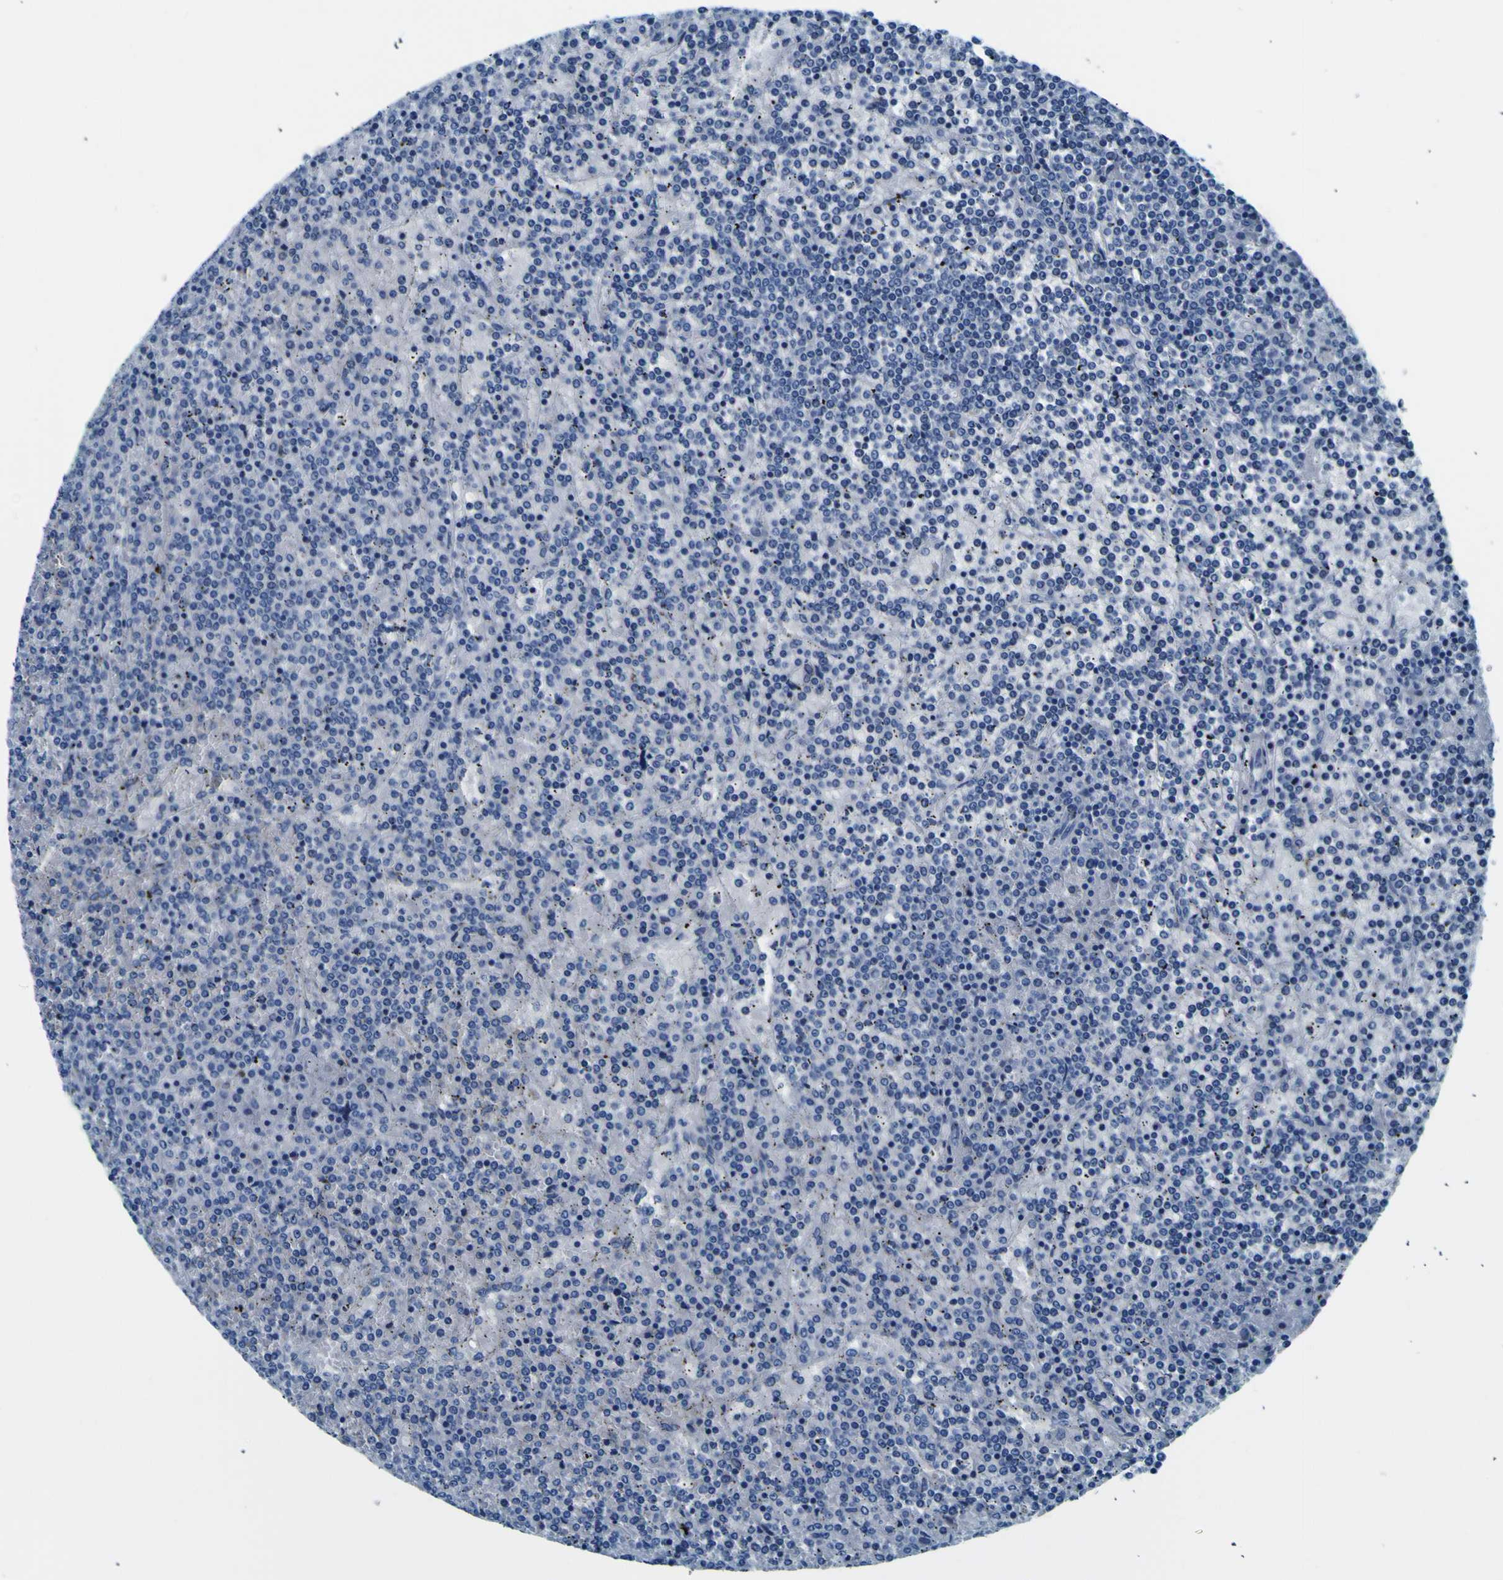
{"staining": {"intensity": "negative", "quantity": "none", "location": "none"}, "tissue": "lymphoma", "cell_type": "Tumor cells", "image_type": "cancer", "snomed": [{"axis": "morphology", "description": "Malignant lymphoma, non-Hodgkin's type, Low grade"}, {"axis": "topography", "description": "Spleen"}], "caption": "Immunohistochemistry histopathology image of lymphoma stained for a protein (brown), which exhibits no positivity in tumor cells.", "gene": "ADGRA2", "patient": {"sex": "female", "age": 19}}